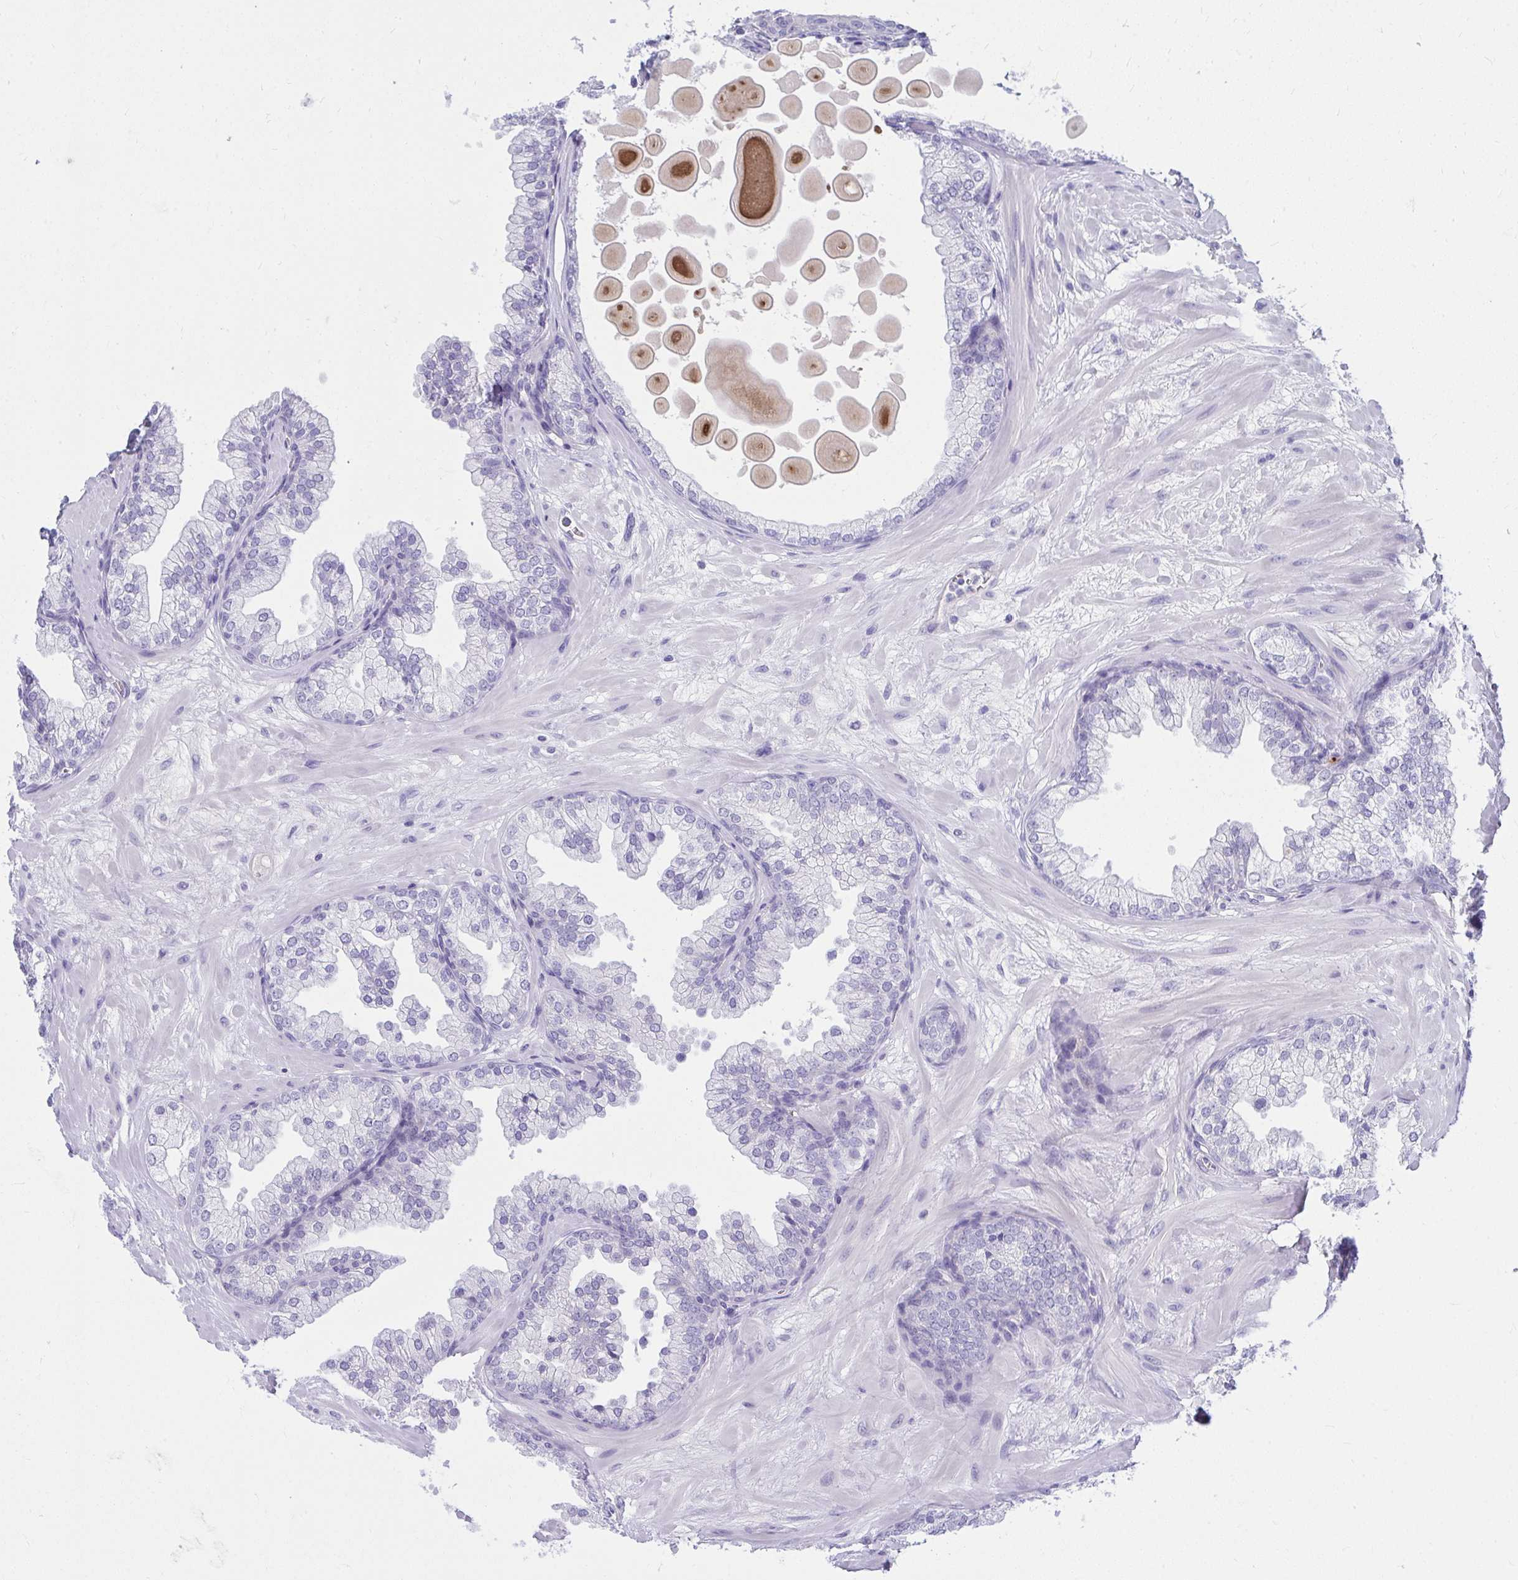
{"staining": {"intensity": "negative", "quantity": "none", "location": "none"}, "tissue": "prostate", "cell_type": "Glandular cells", "image_type": "normal", "snomed": [{"axis": "morphology", "description": "Normal tissue, NOS"}, {"axis": "topography", "description": "Prostate"}, {"axis": "topography", "description": "Peripheral nerve tissue"}], "caption": "IHC image of unremarkable prostate: human prostate stained with DAB exhibits no significant protein staining in glandular cells. Nuclei are stained in blue.", "gene": "LRRC36", "patient": {"sex": "male", "age": 61}}